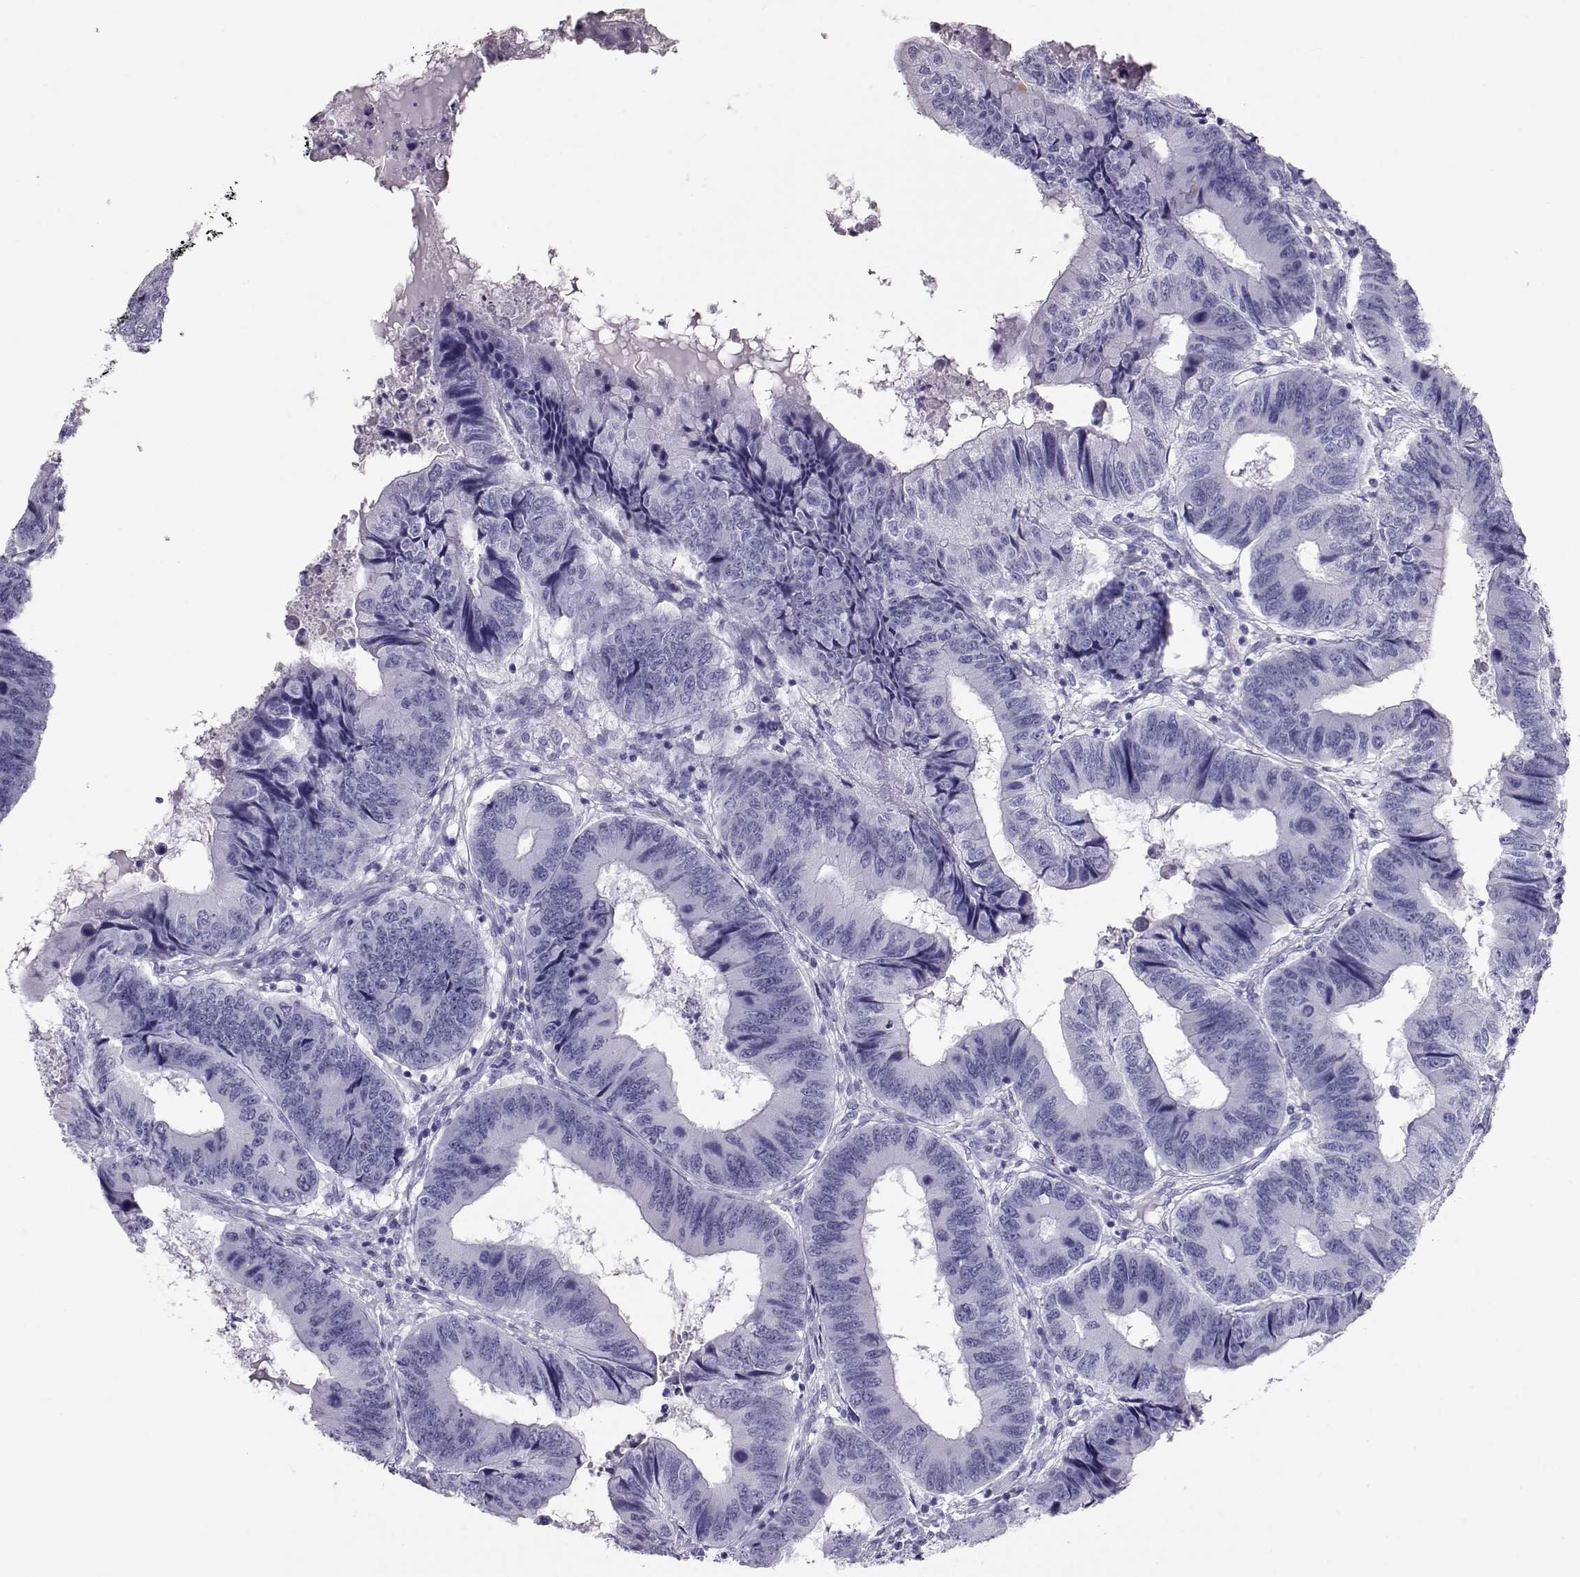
{"staining": {"intensity": "negative", "quantity": "none", "location": "none"}, "tissue": "colorectal cancer", "cell_type": "Tumor cells", "image_type": "cancer", "snomed": [{"axis": "morphology", "description": "Adenocarcinoma, NOS"}, {"axis": "topography", "description": "Colon"}], "caption": "Colorectal cancer was stained to show a protein in brown. There is no significant positivity in tumor cells.", "gene": "RD3", "patient": {"sex": "male", "age": 53}}